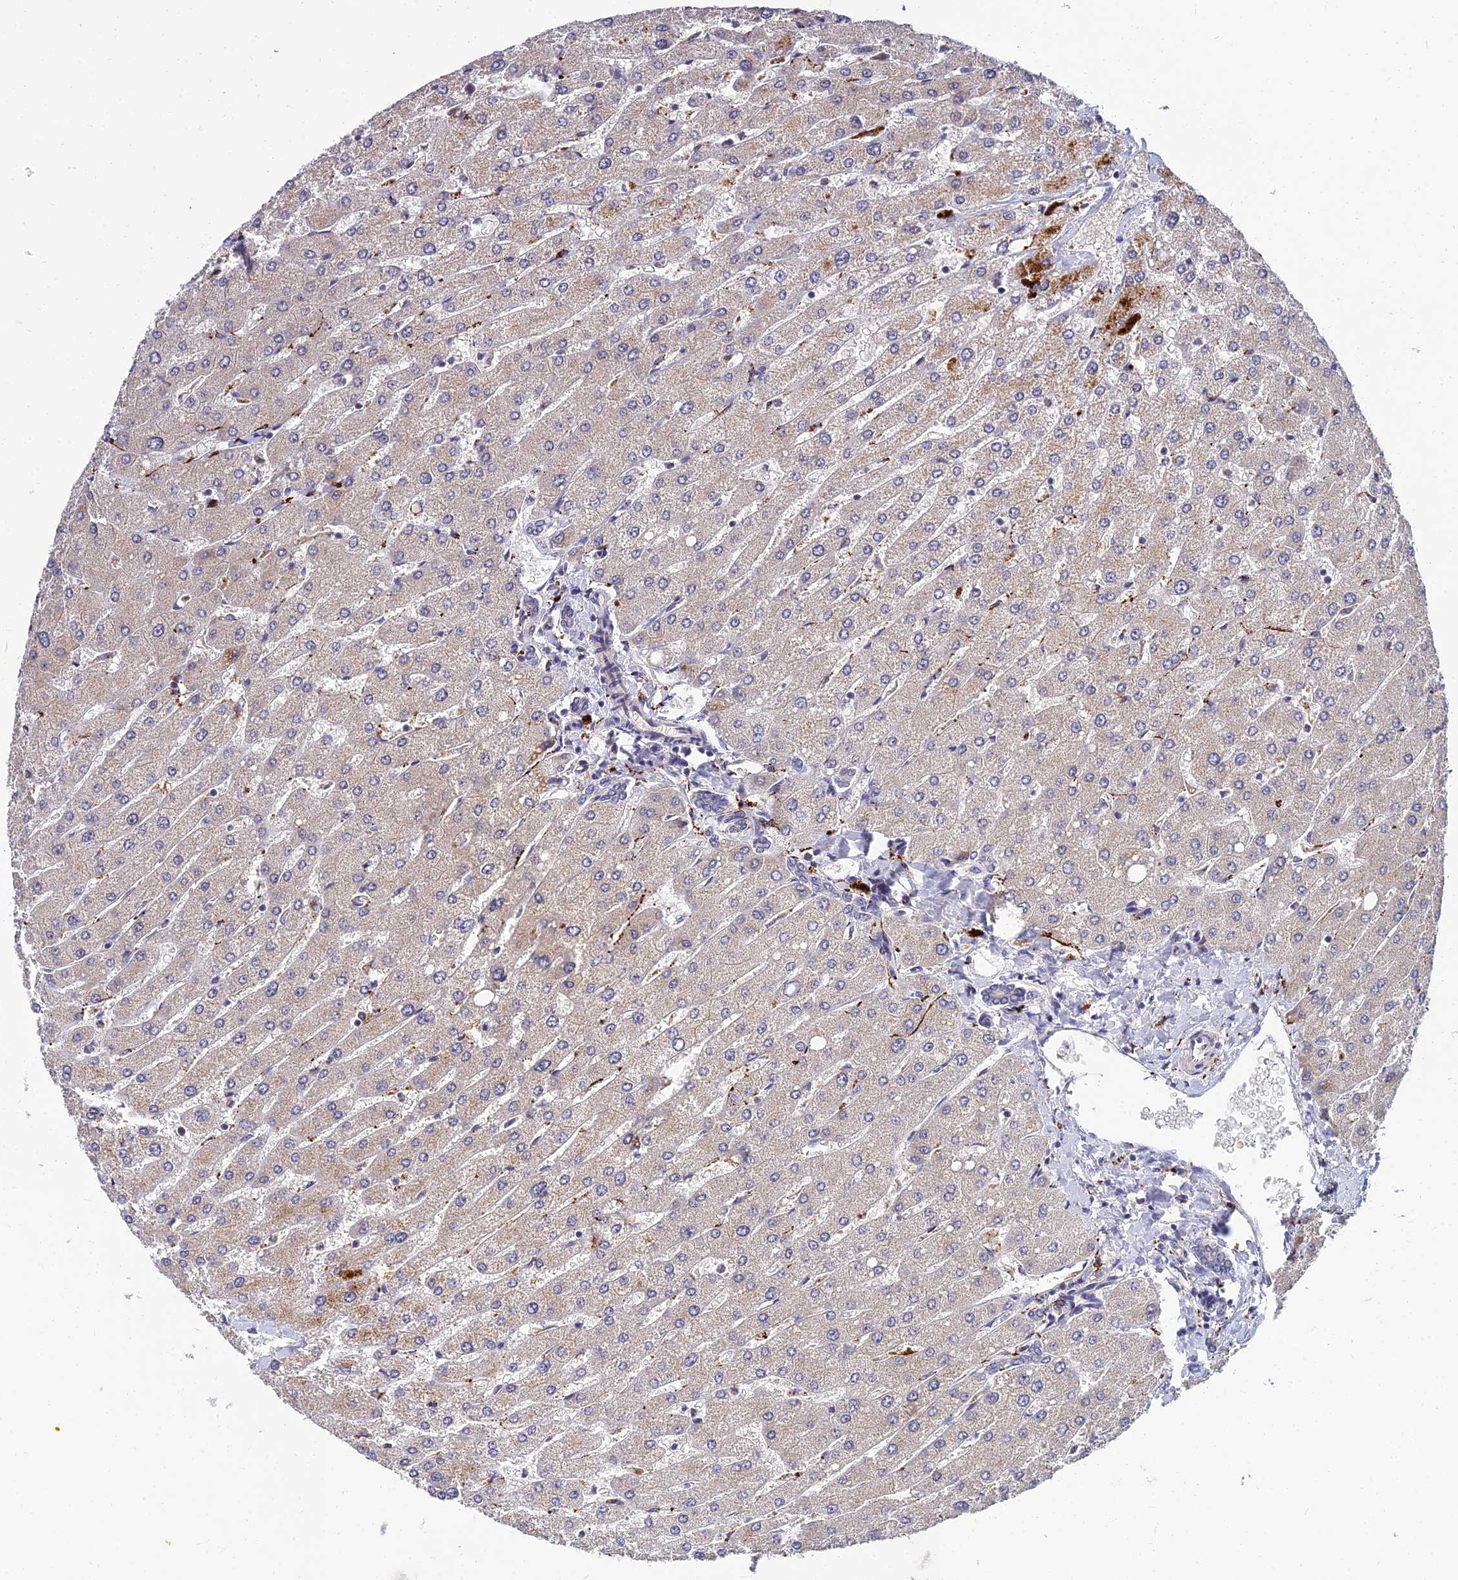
{"staining": {"intensity": "weak", "quantity": "25%-75%", "location": "cytoplasmic/membranous"}, "tissue": "liver", "cell_type": "Cholangiocytes", "image_type": "normal", "snomed": [{"axis": "morphology", "description": "Normal tissue, NOS"}, {"axis": "topography", "description": "Liver"}], "caption": "Protein expression by immunohistochemistry (IHC) demonstrates weak cytoplasmic/membranous staining in about 25%-75% of cholangiocytes in unremarkable liver.", "gene": "NPY", "patient": {"sex": "male", "age": 55}}